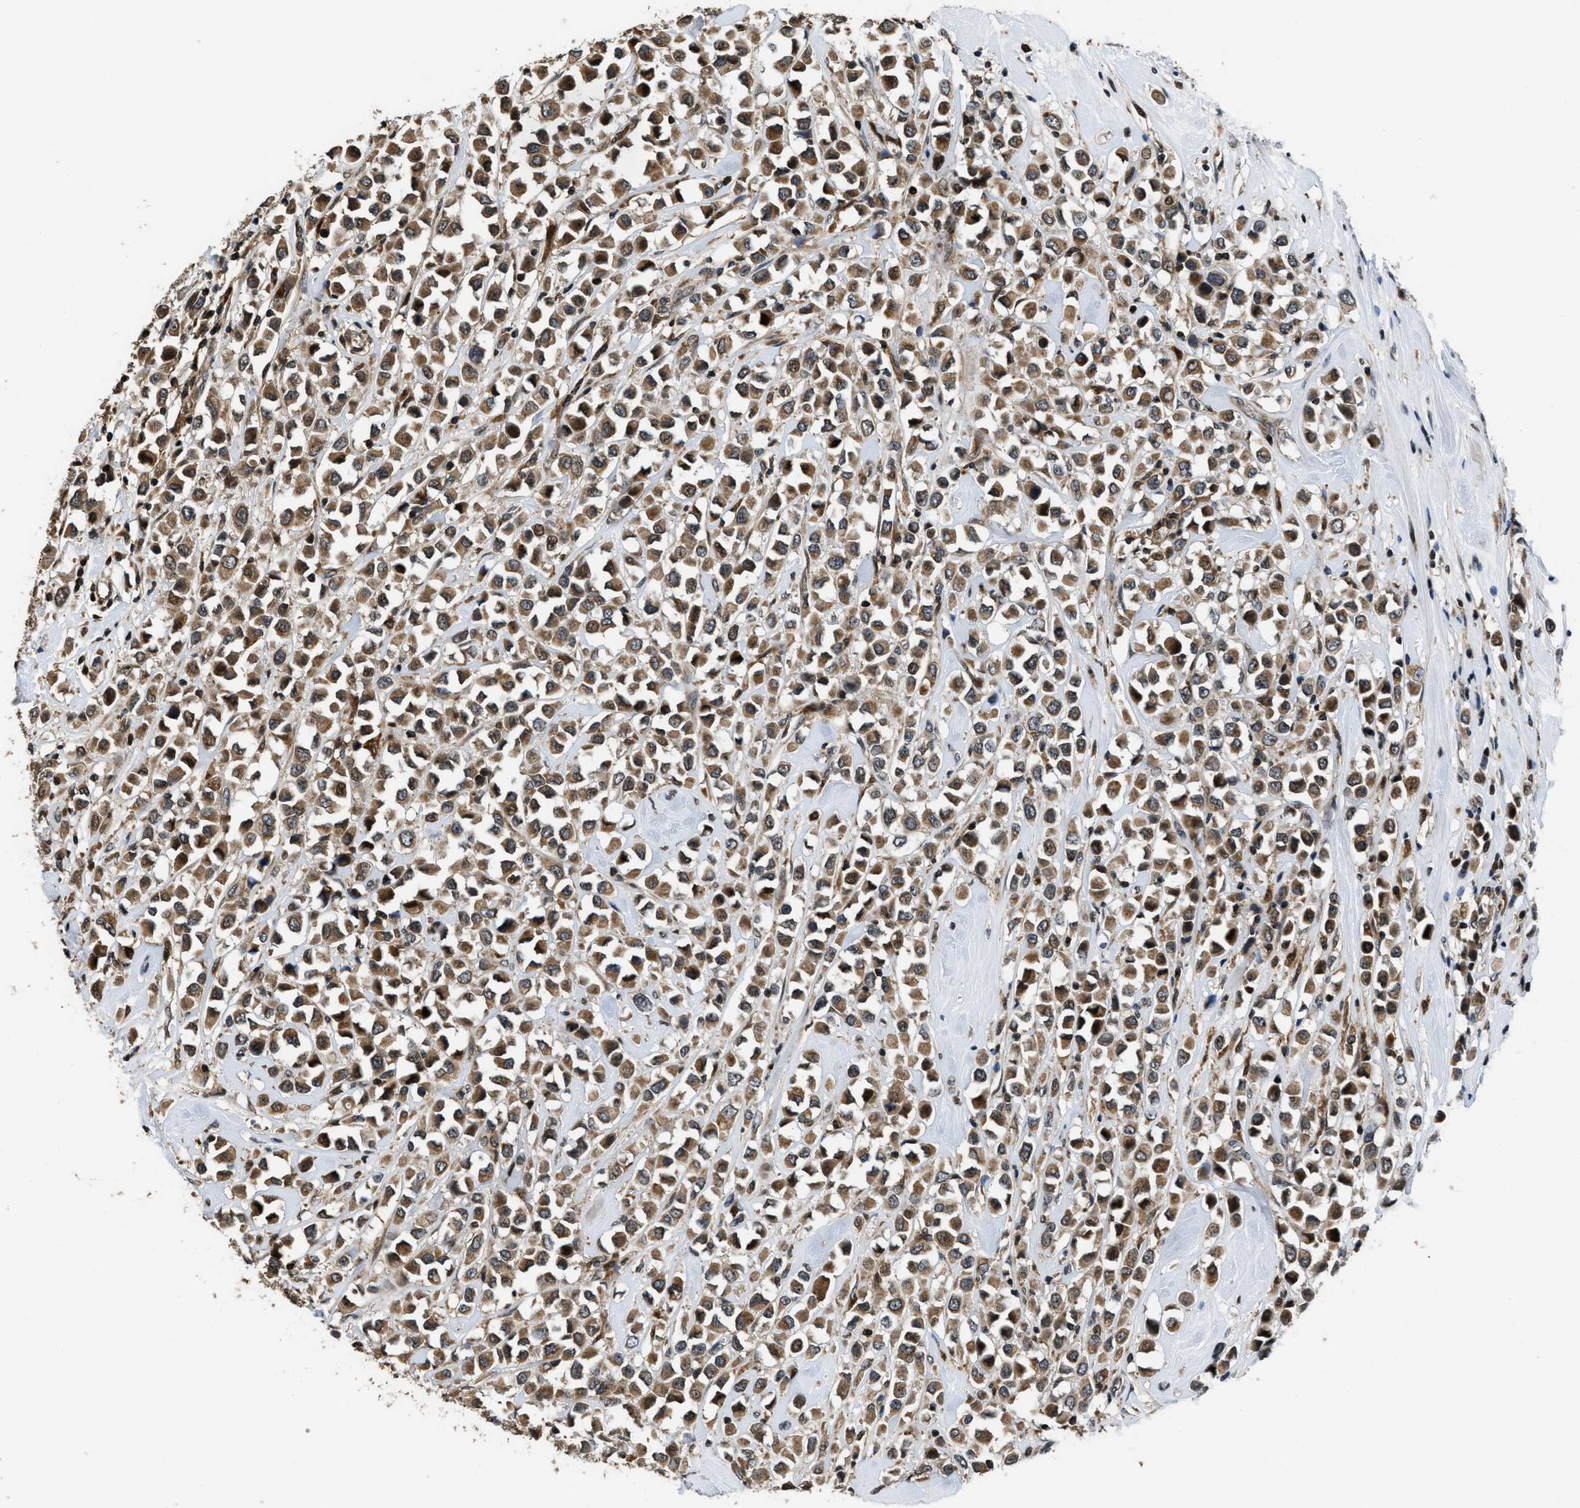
{"staining": {"intensity": "moderate", "quantity": ">75%", "location": "cytoplasmic/membranous"}, "tissue": "breast cancer", "cell_type": "Tumor cells", "image_type": "cancer", "snomed": [{"axis": "morphology", "description": "Duct carcinoma"}, {"axis": "topography", "description": "Breast"}], "caption": "Immunohistochemistry (IHC) micrograph of invasive ductal carcinoma (breast) stained for a protein (brown), which reveals medium levels of moderate cytoplasmic/membranous expression in about >75% of tumor cells.", "gene": "CTBS", "patient": {"sex": "female", "age": 61}}